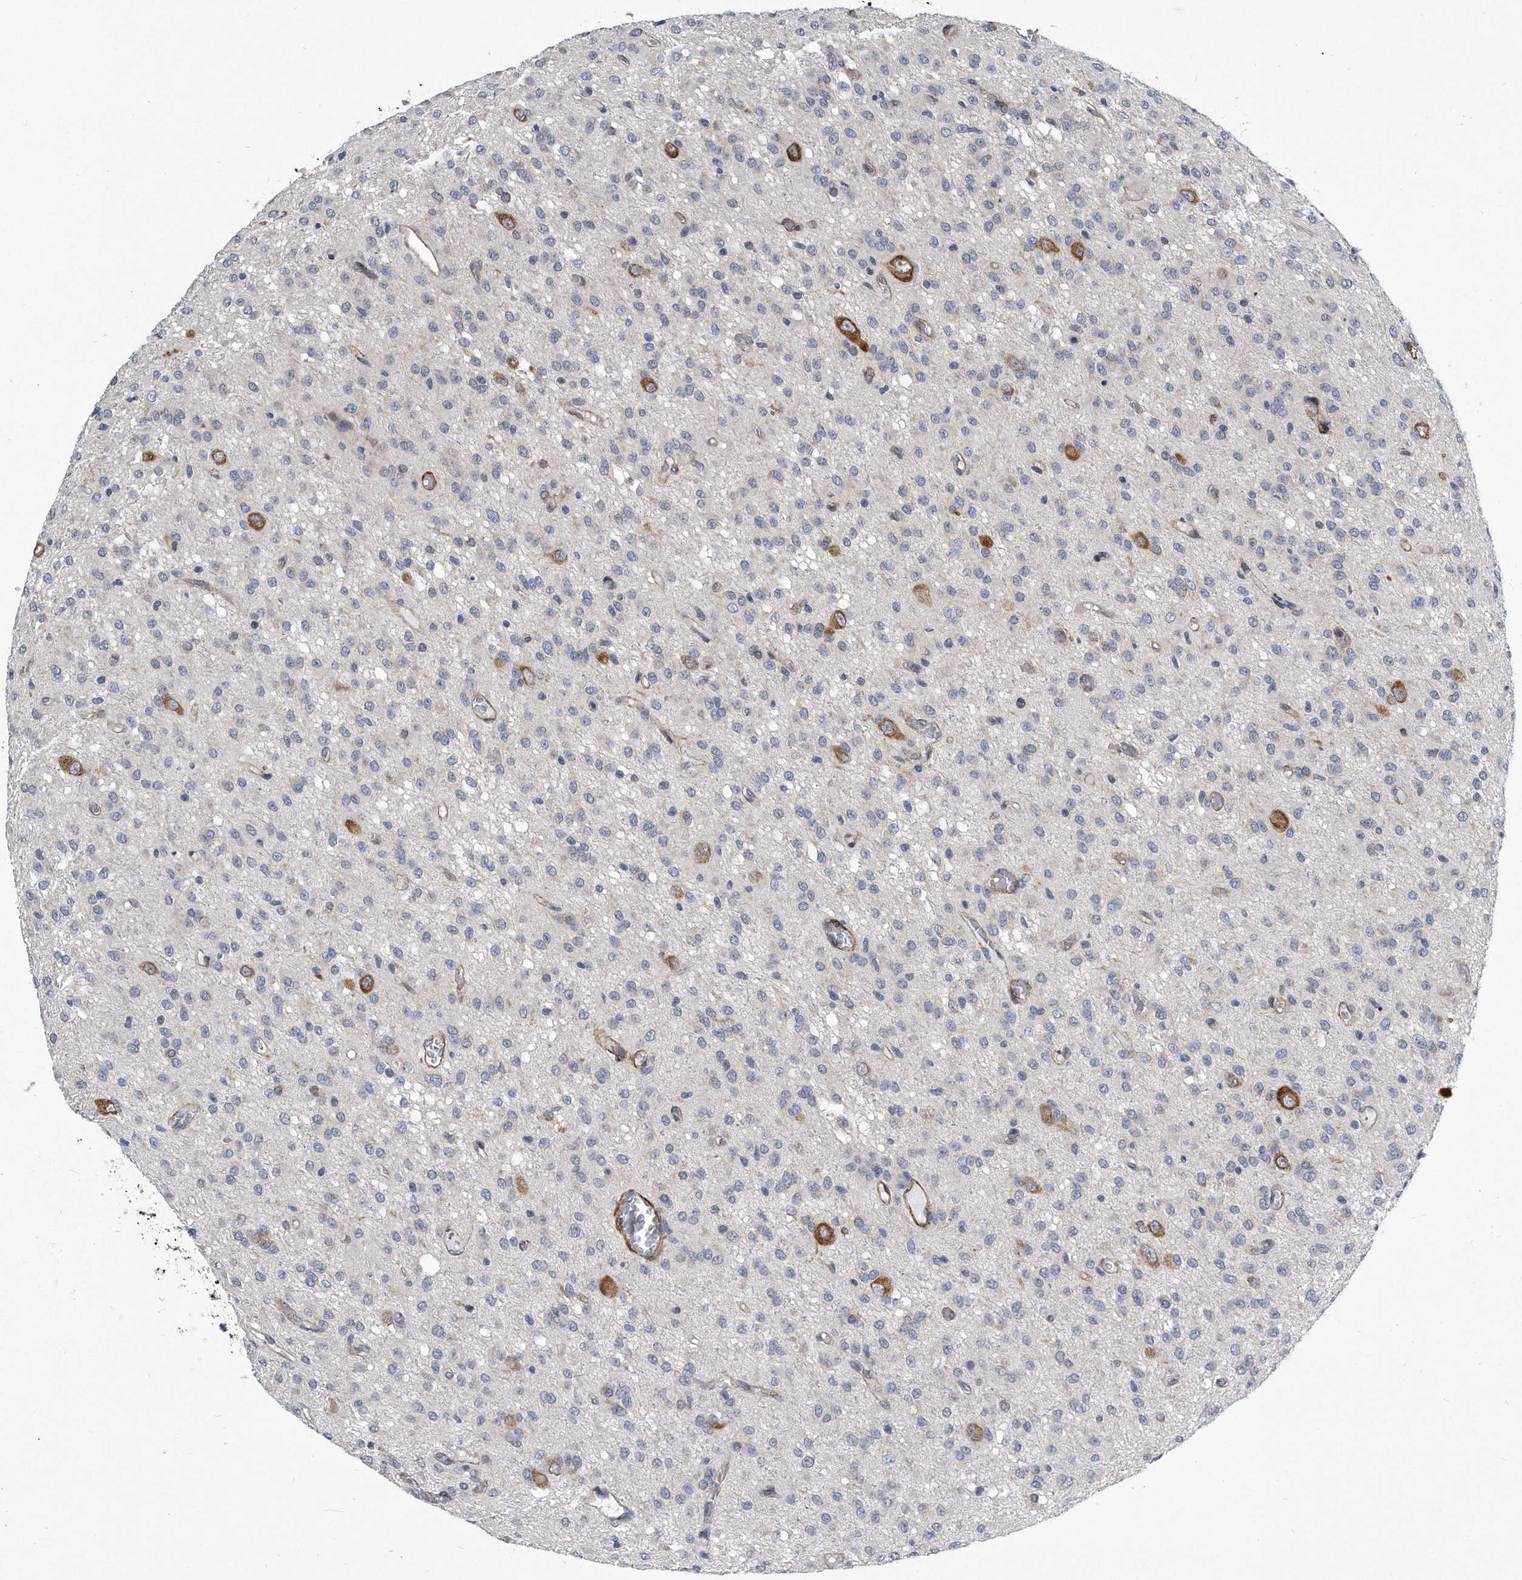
{"staining": {"intensity": "negative", "quantity": "none", "location": "none"}, "tissue": "glioma", "cell_type": "Tumor cells", "image_type": "cancer", "snomed": [{"axis": "morphology", "description": "Glioma, malignant, High grade"}, {"axis": "topography", "description": "Brain"}], "caption": "Immunohistochemistry (IHC) image of glioma stained for a protein (brown), which shows no positivity in tumor cells.", "gene": "EIF2B4", "patient": {"sex": "female", "age": 59}}